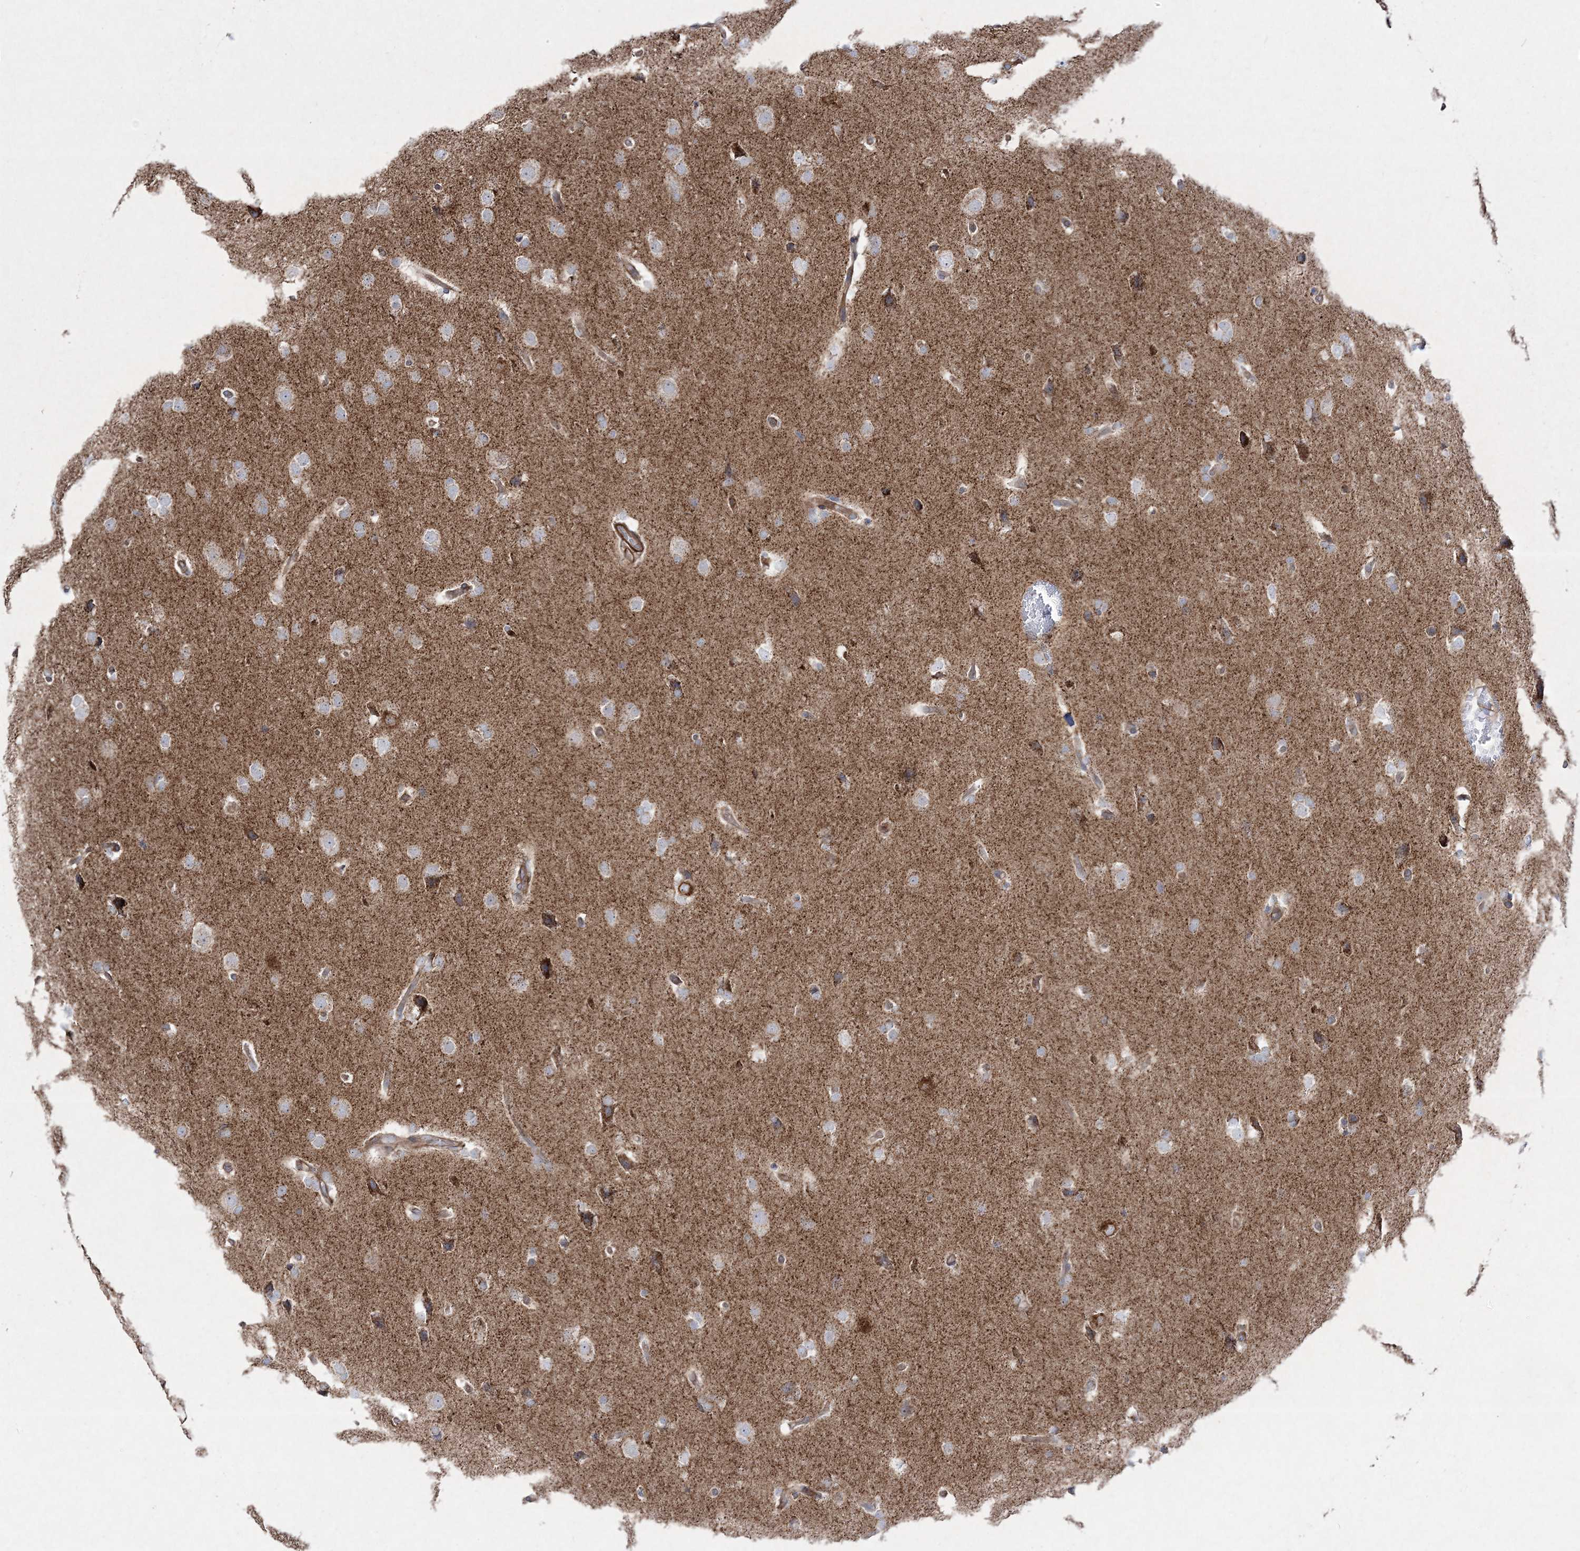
{"staining": {"intensity": "moderate", "quantity": "<25%", "location": "cytoplasmic/membranous"}, "tissue": "glioma", "cell_type": "Tumor cells", "image_type": "cancer", "snomed": [{"axis": "morphology", "description": "Glioma, malignant, Low grade"}, {"axis": "topography", "description": "Brain"}], "caption": "Immunohistochemical staining of glioma exhibits low levels of moderate cytoplasmic/membranous protein staining in about <25% of tumor cells.", "gene": "RICTOR", "patient": {"sex": "female", "age": 37}}